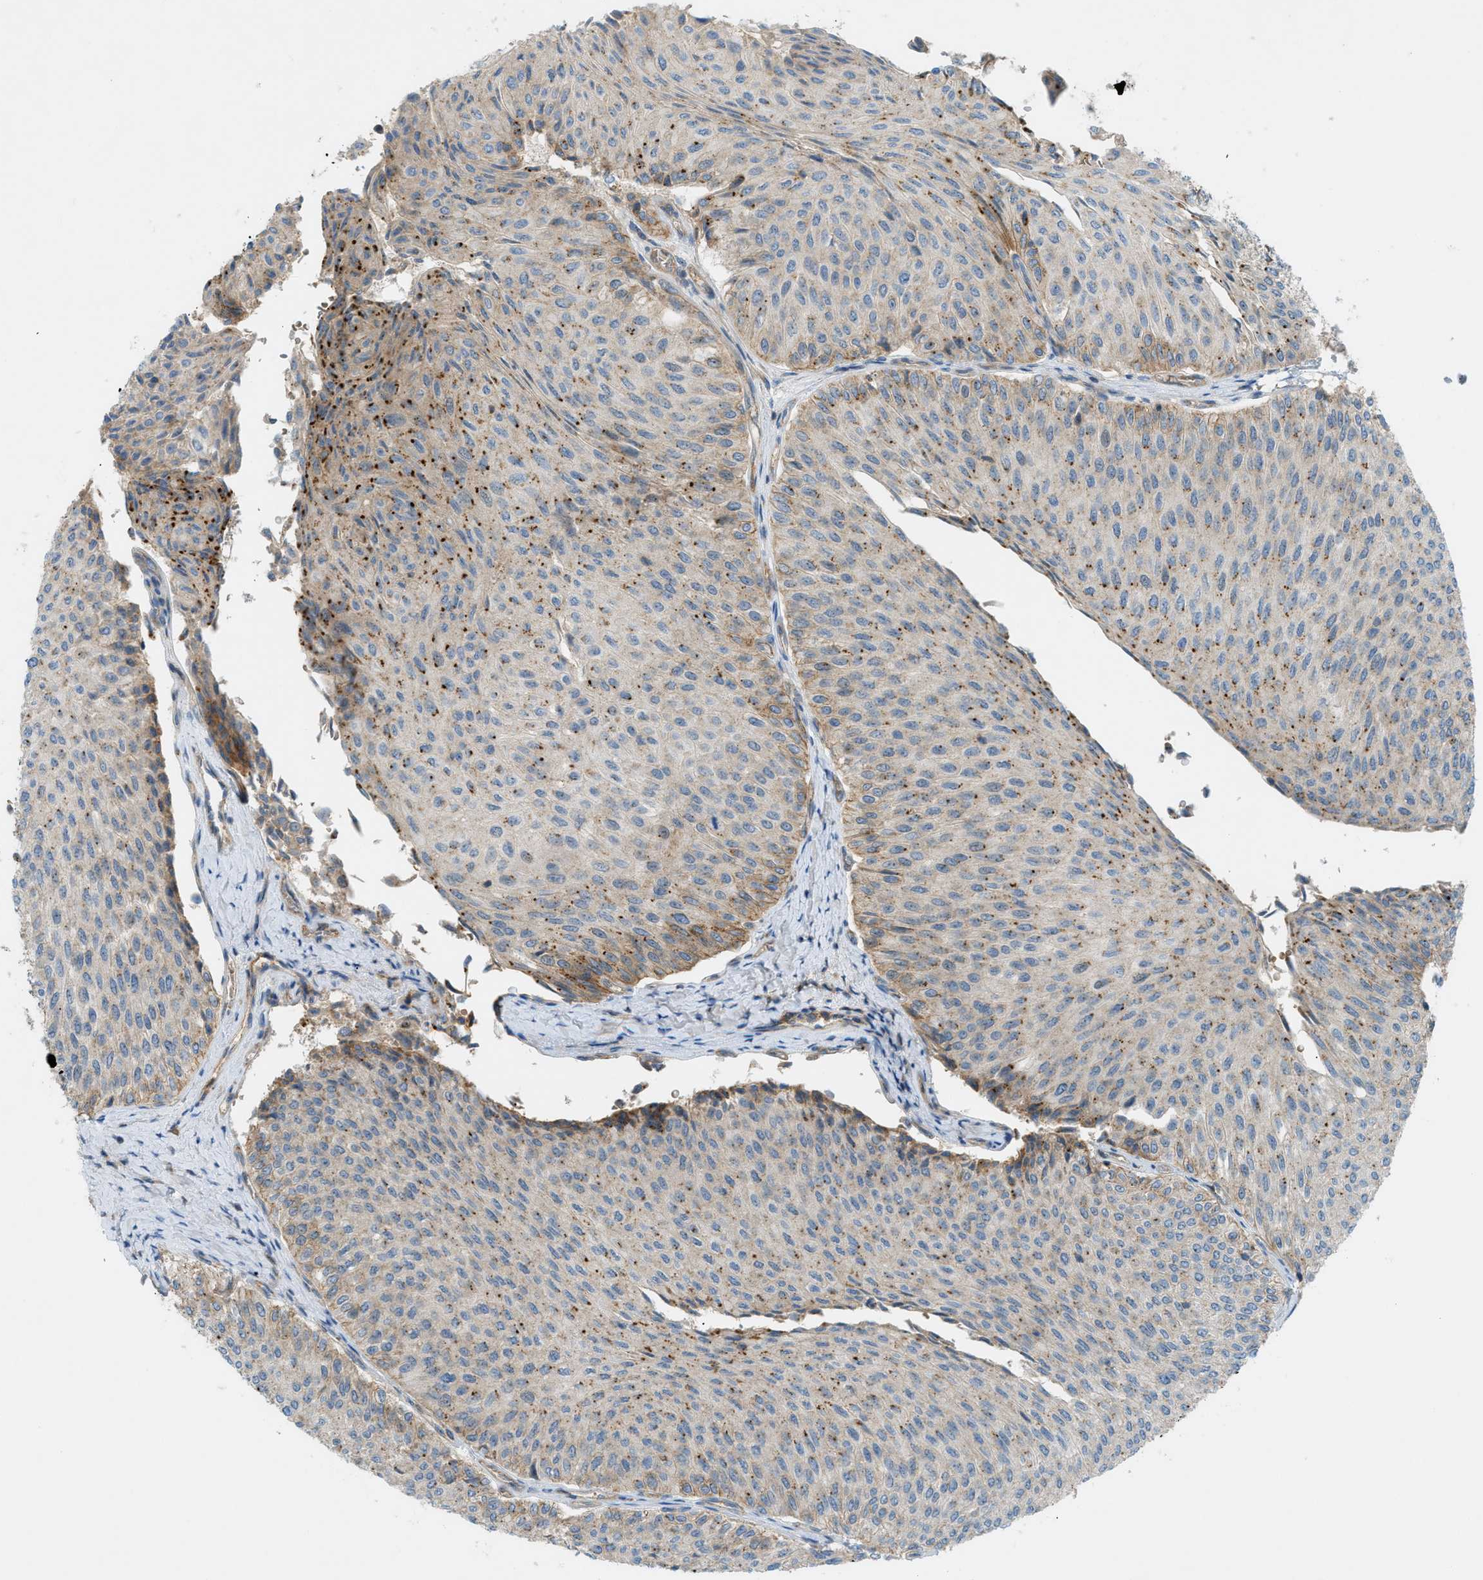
{"staining": {"intensity": "moderate", "quantity": "25%-75%", "location": "cytoplasmic/membranous"}, "tissue": "urothelial cancer", "cell_type": "Tumor cells", "image_type": "cancer", "snomed": [{"axis": "morphology", "description": "Urothelial carcinoma, Low grade"}, {"axis": "topography", "description": "Urinary bladder"}], "caption": "Immunohistochemistry (IHC) of human urothelial carcinoma (low-grade) displays medium levels of moderate cytoplasmic/membranous expression in approximately 25%-75% of tumor cells.", "gene": "GRK6", "patient": {"sex": "male", "age": 78}}